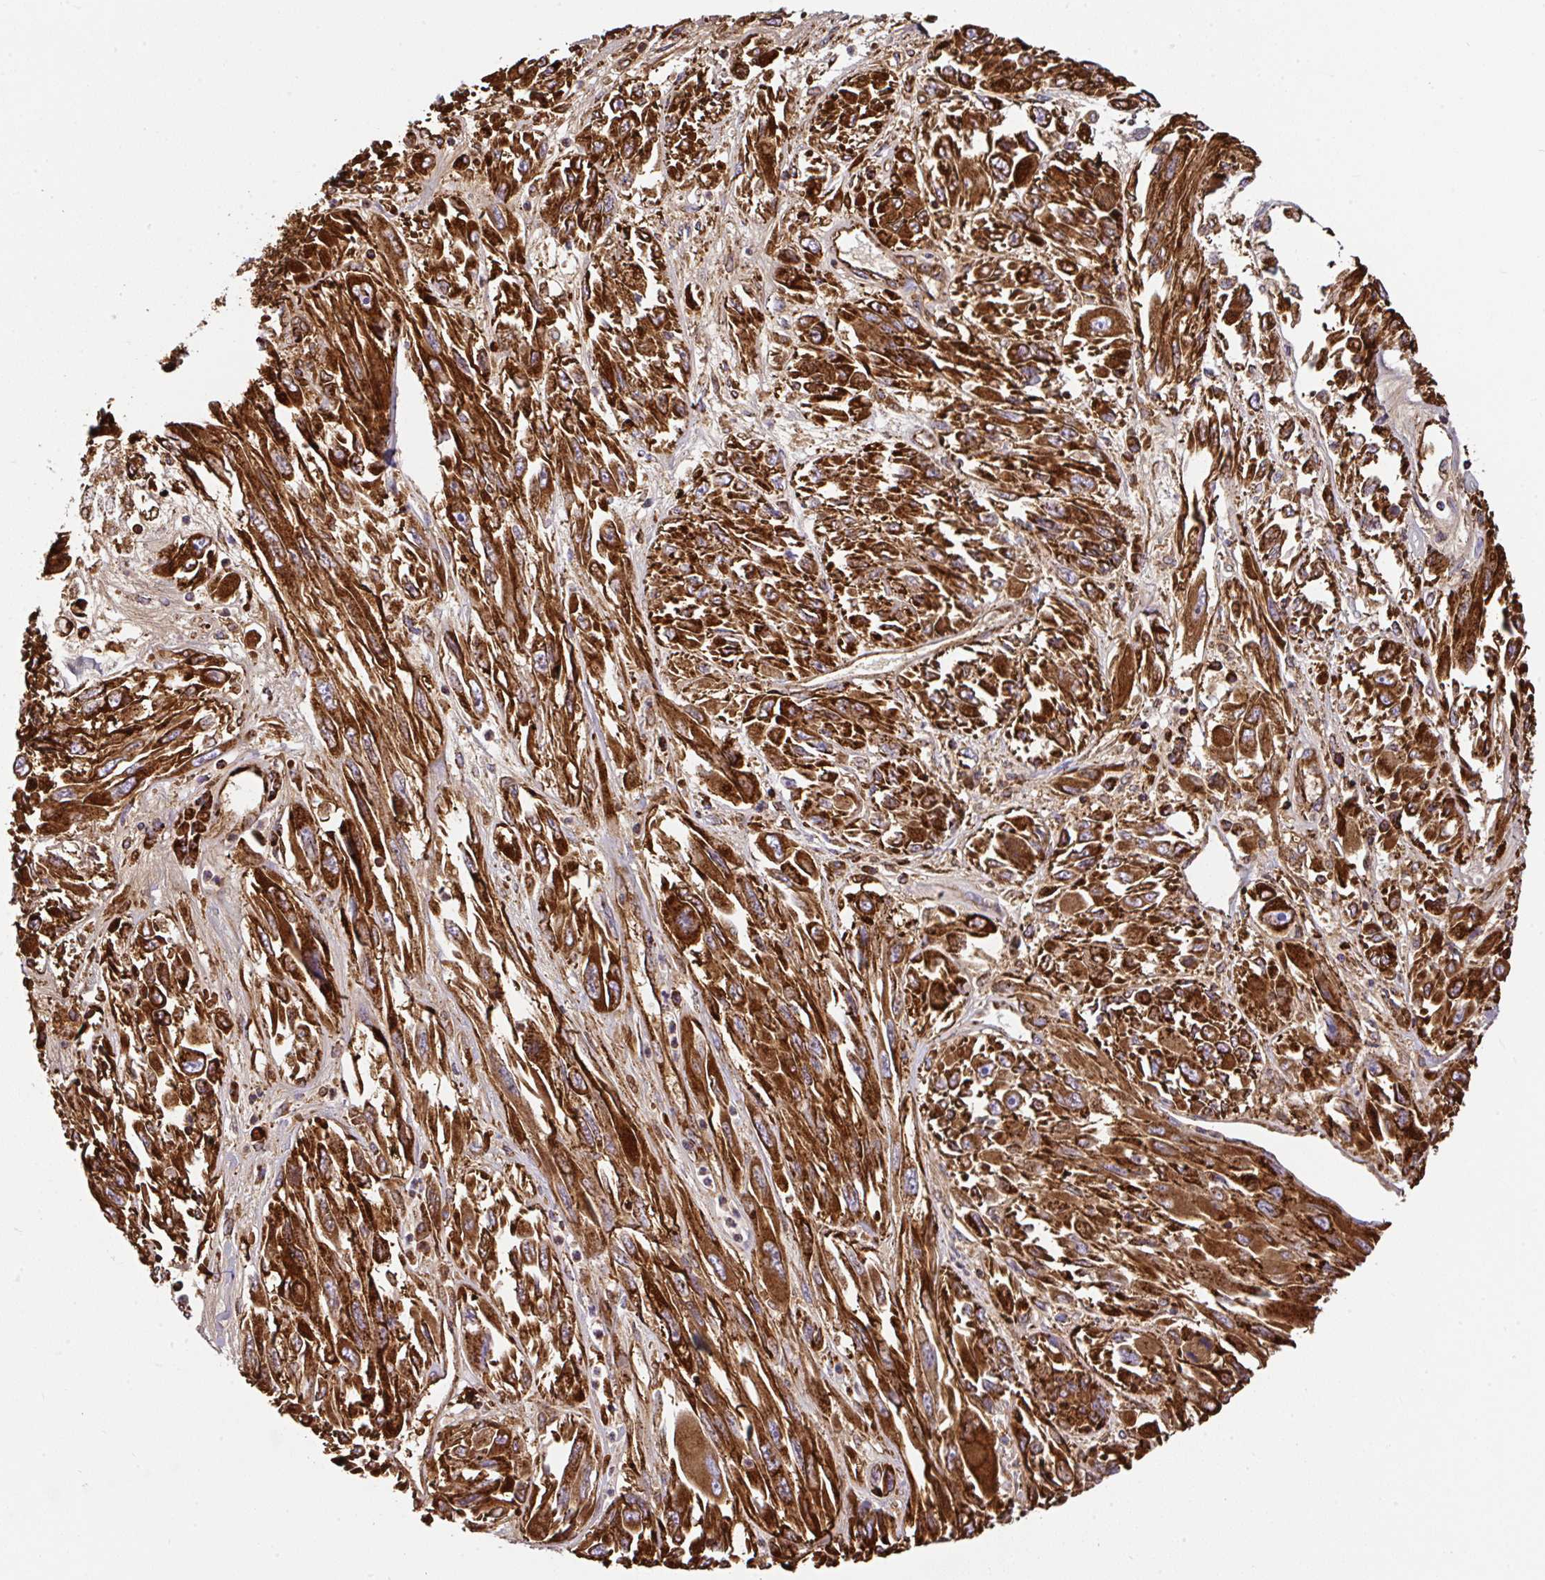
{"staining": {"intensity": "strong", "quantity": ">75%", "location": "cytoplasmic/membranous"}, "tissue": "melanoma", "cell_type": "Tumor cells", "image_type": "cancer", "snomed": [{"axis": "morphology", "description": "Malignant melanoma, NOS"}, {"axis": "topography", "description": "Skin"}], "caption": "Protein staining by immunohistochemistry (IHC) reveals strong cytoplasmic/membranous staining in approximately >75% of tumor cells in malignant melanoma.", "gene": "ANKRD33B", "patient": {"sex": "female", "age": 91}}